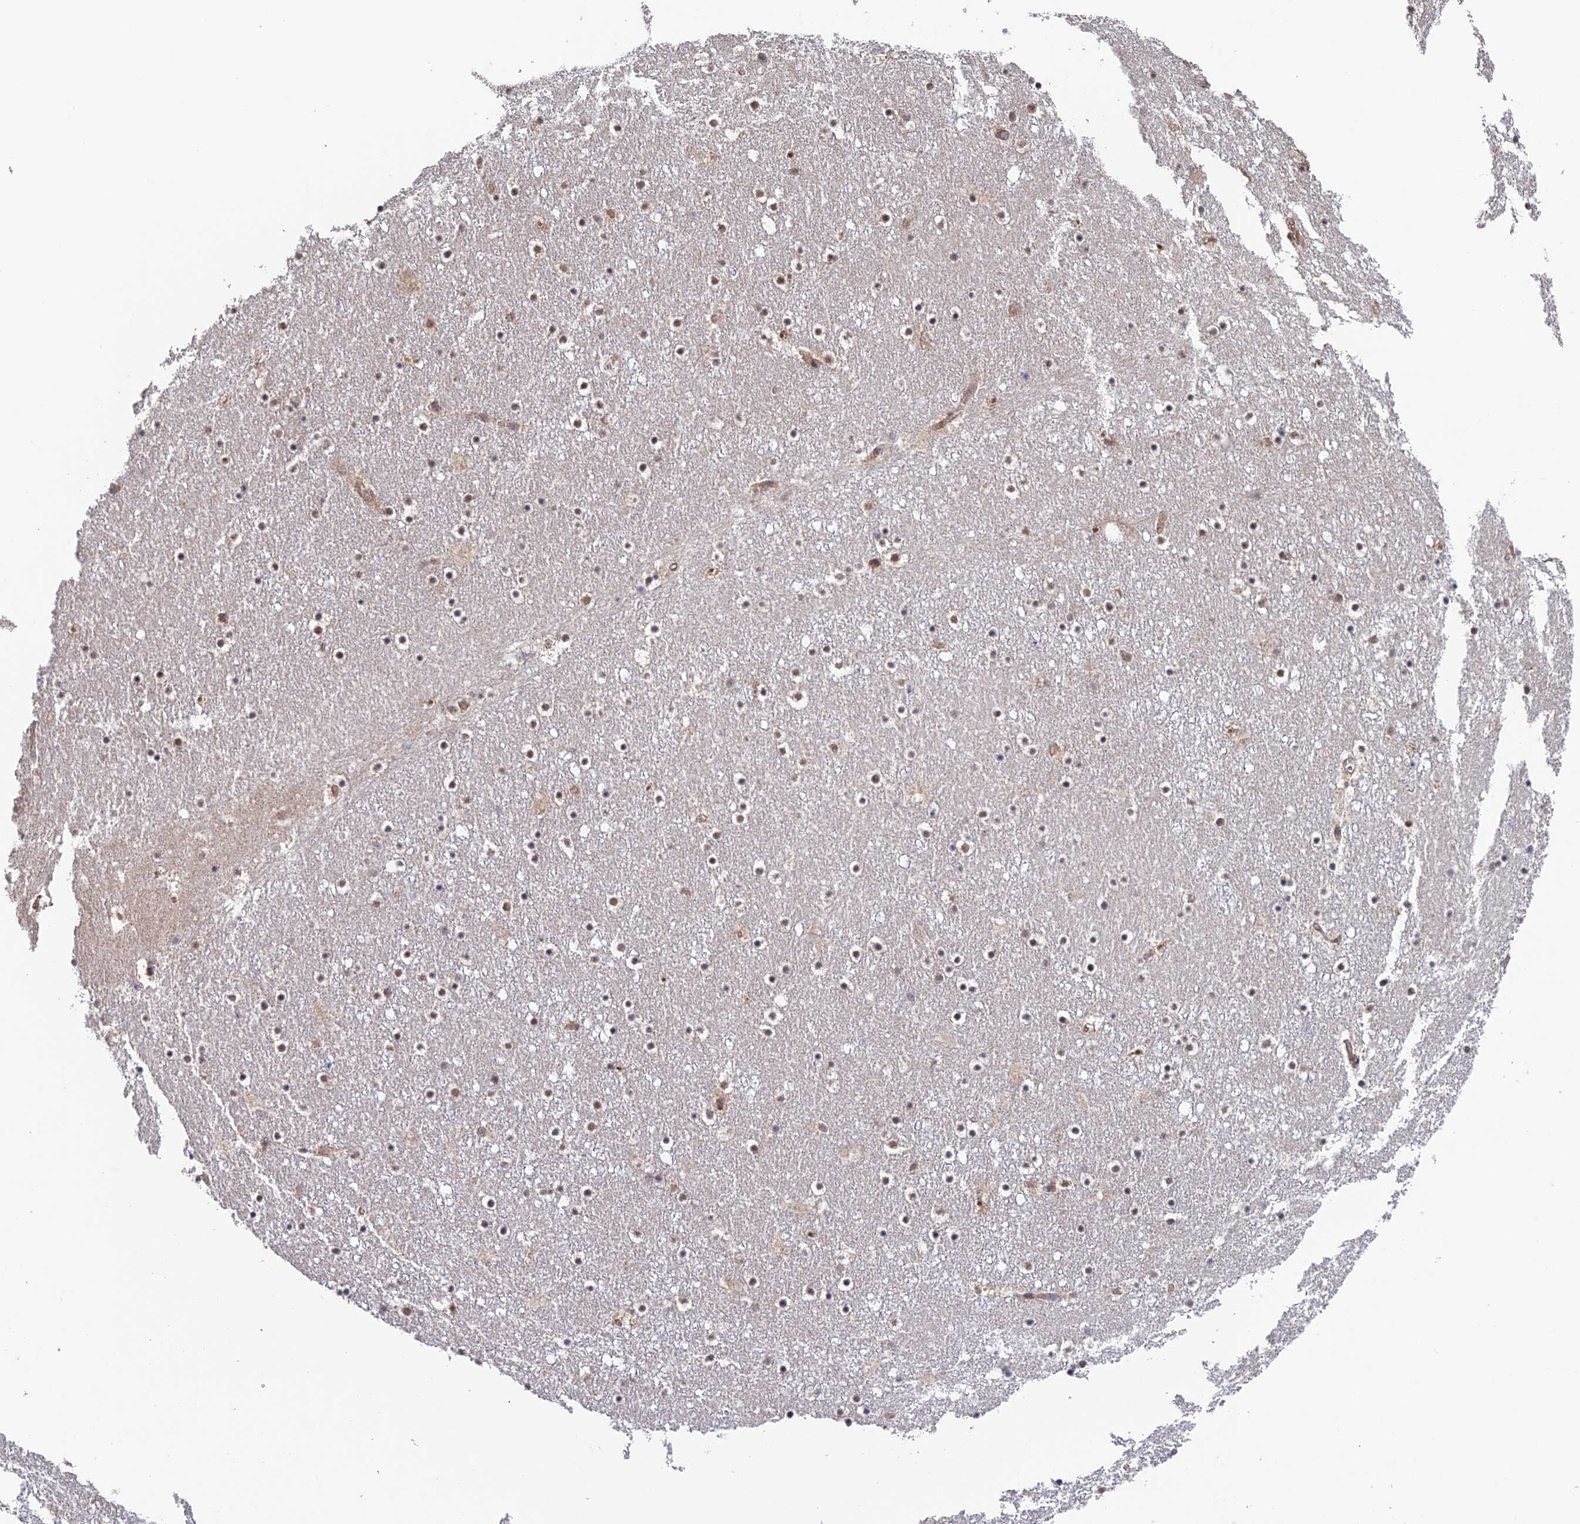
{"staining": {"intensity": "negative", "quantity": "none", "location": "none"}, "tissue": "caudate", "cell_type": "Glial cells", "image_type": "normal", "snomed": [{"axis": "morphology", "description": "Normal tissue, NOS"}, {"axis": "topography", "description": "Lateral ventricle wall"}], "caption": "The micrograph reveals no staining of glial cells in normal caudate. Brightfield microscopy of immunohistochemistry (IHC) stained with DAB (brown) and hematoxylin (blue), captured at high magnification.", "gene": "NUDT16L1", "patient": {"sex": "male", "age": 45}}